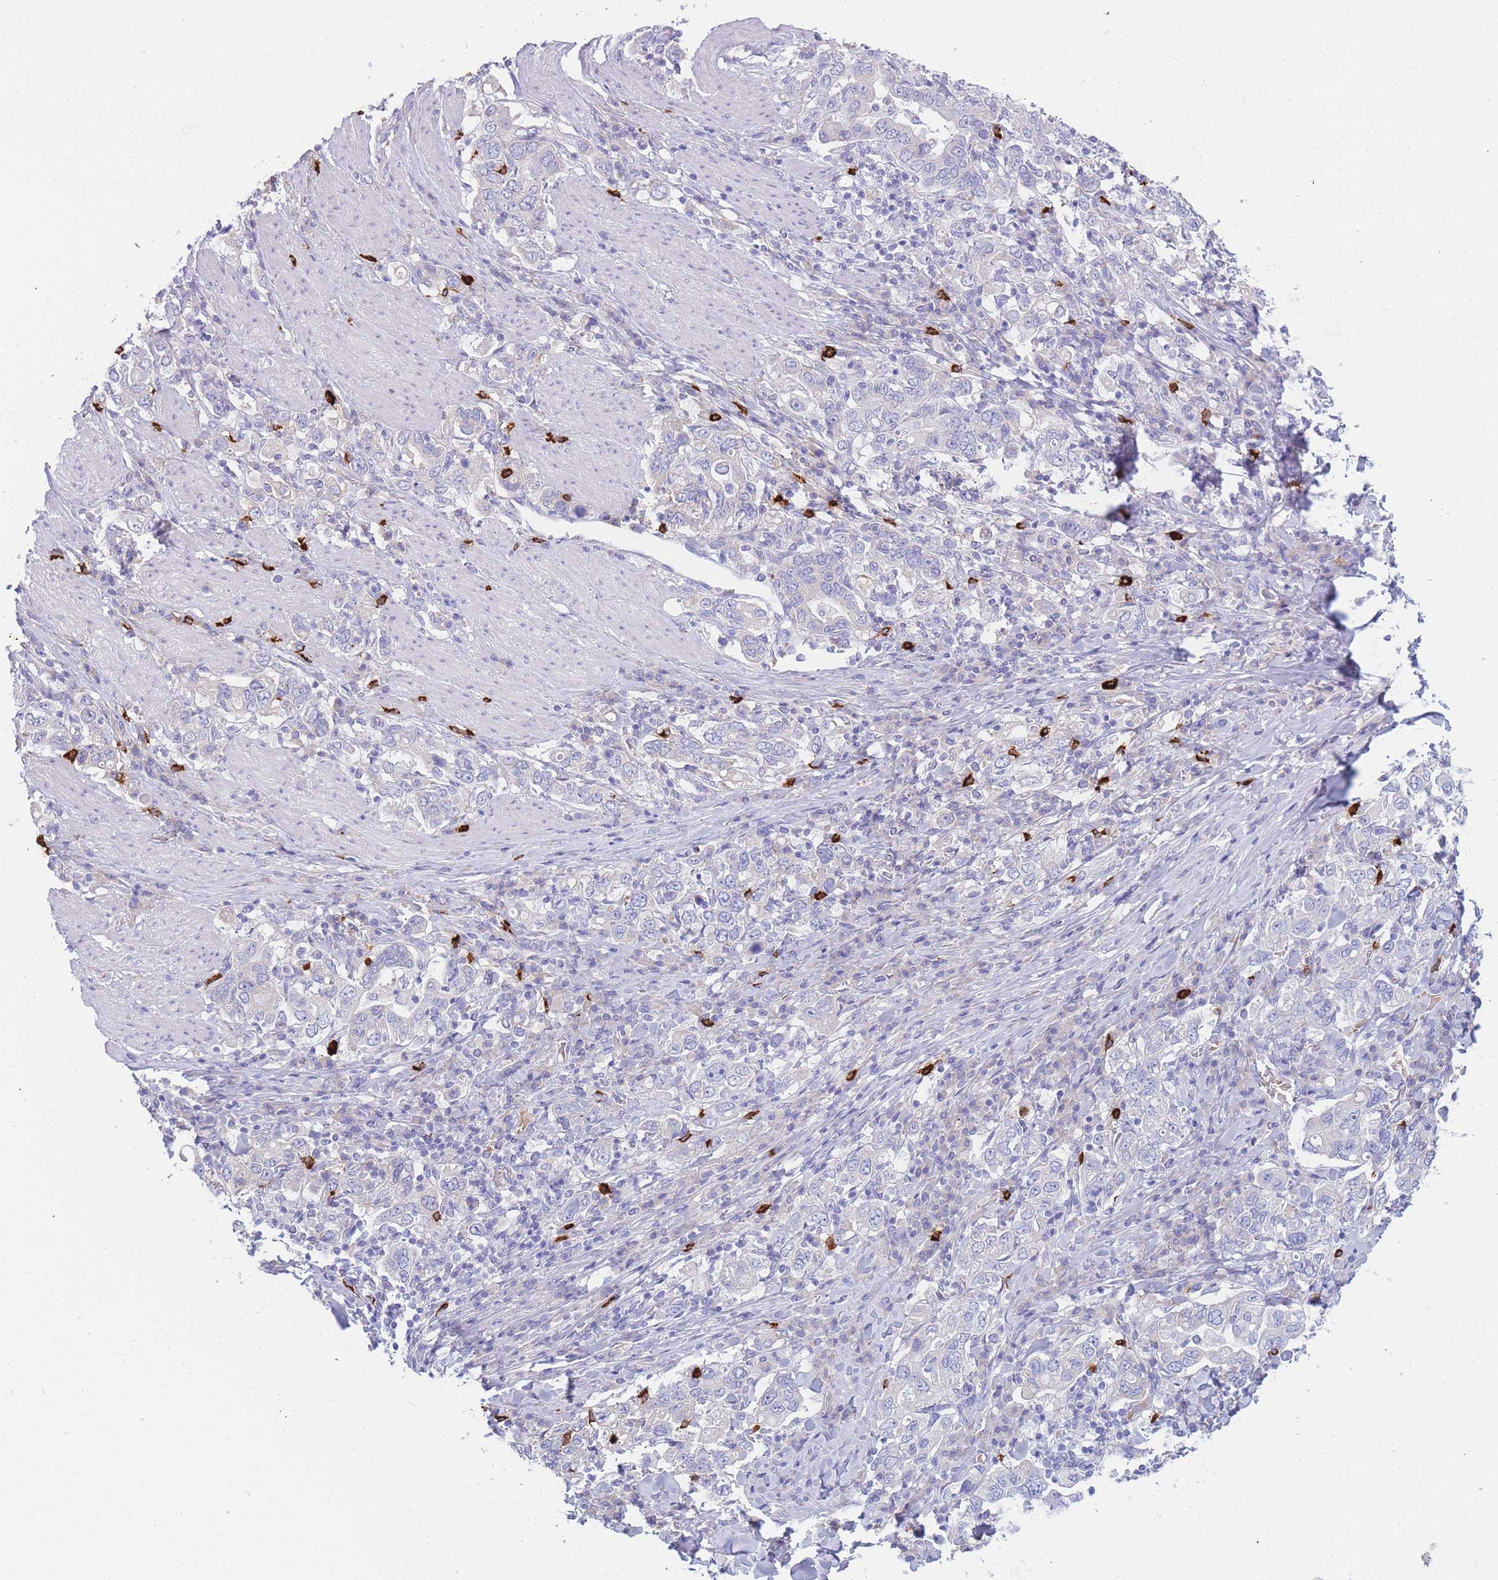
{"staining": {"intensity": "negative", "quantity": "none", "location": "none"}, "tissue": "stomach cancer", "cell_type": "Tumor cells", "image_type": "cancer", "snomed": [{"axis": "morphology", "description": "Adenocarcinoma, NOS"}, {"axis": "topography", "description": "Stomach, upper"}], "caption": "Micrograph shows no significant protein staining in tumor cells of stomach adenocarcinoma.", "gene": "TPSD1", "patient": {"sex": "male", "age": 62}}